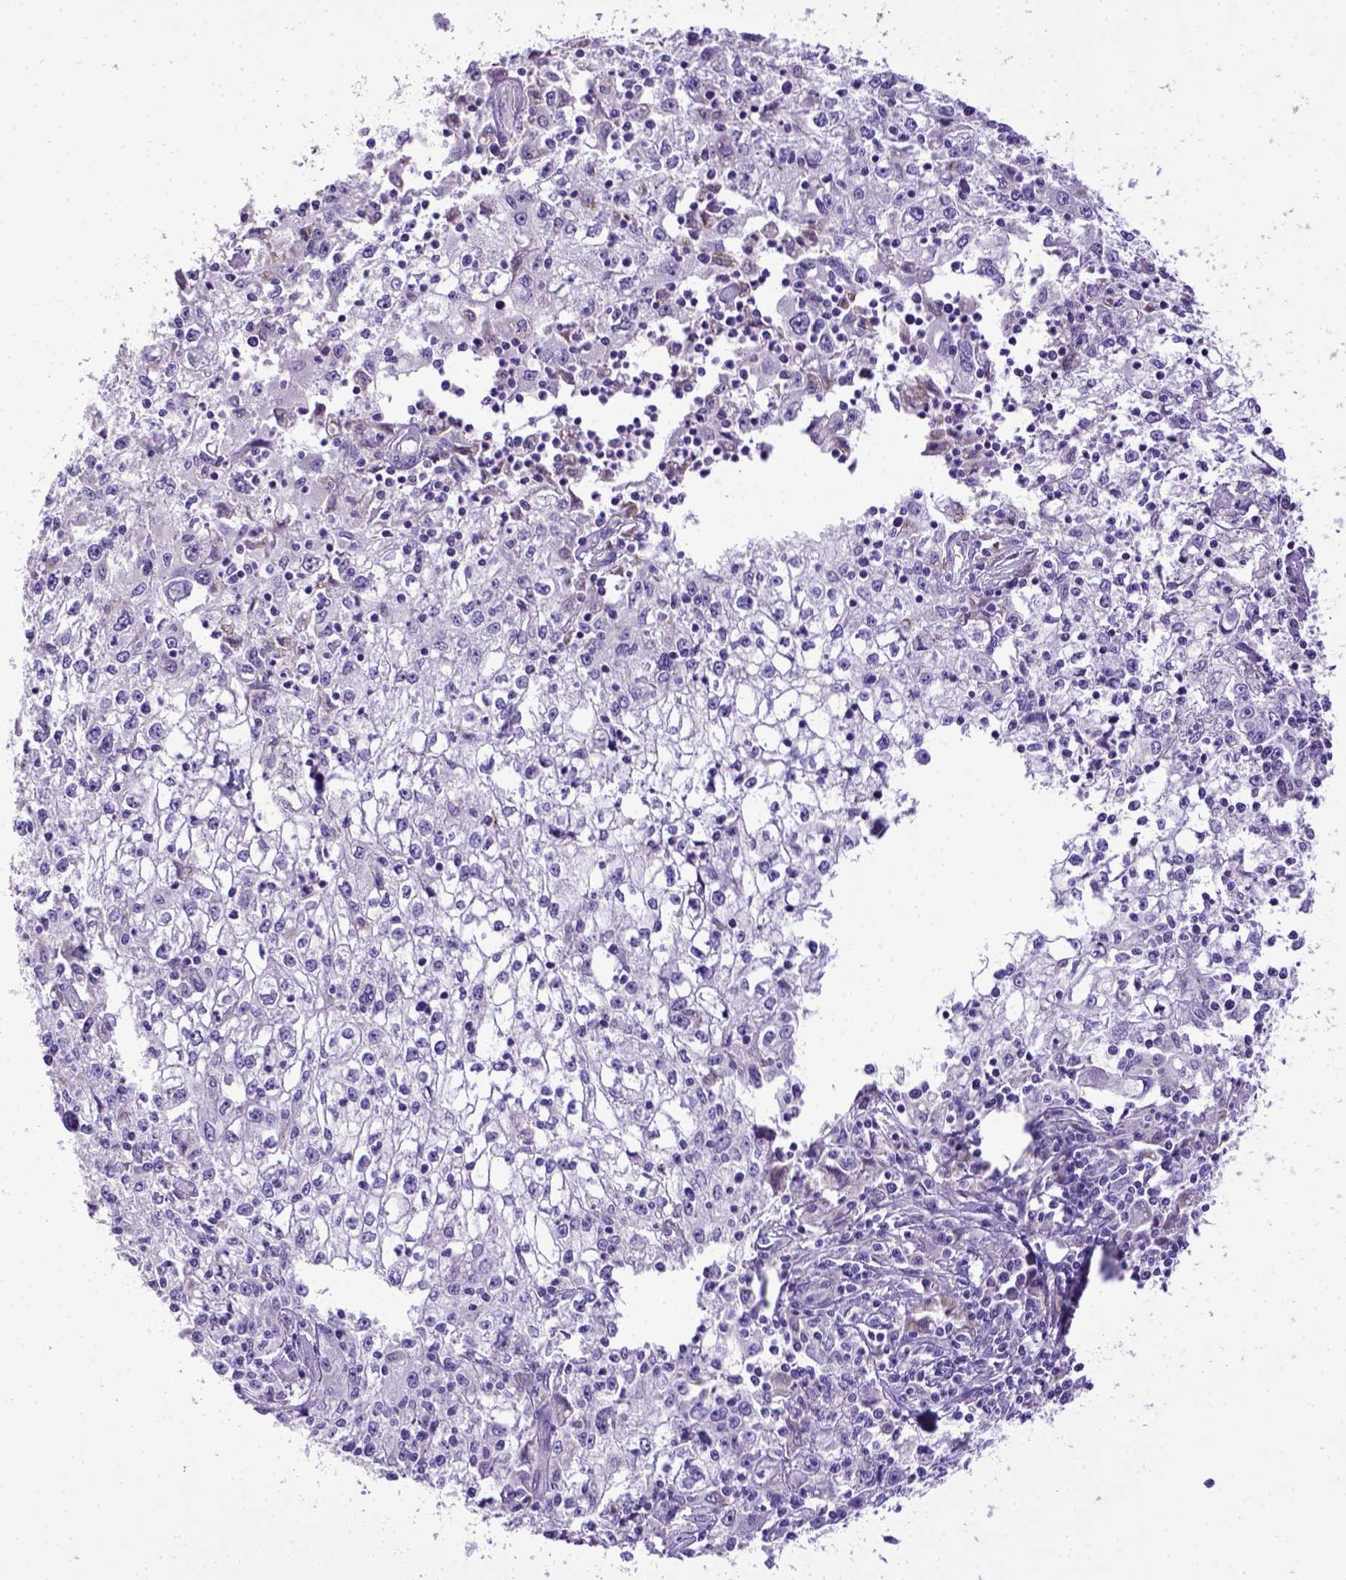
{"staining": {"intensity": "negative", "quantity": "none", "location": "none"}, "tissue": "cervical cancer", "cell_type": "Tumor cells", "image_type": "cancer", "snomed": [{"axis": "morphology", "description": "Squamous cell carcinoma, NOS"}, {"axis": "topography", "description": "Cervix"}], "caption": "This is an immunohistochemistry (IHC) image of human cervical cancer. There is no staining in tumor cells.", "gene": "SPEF1", "patient": {"sex": "female", "age": 85}}